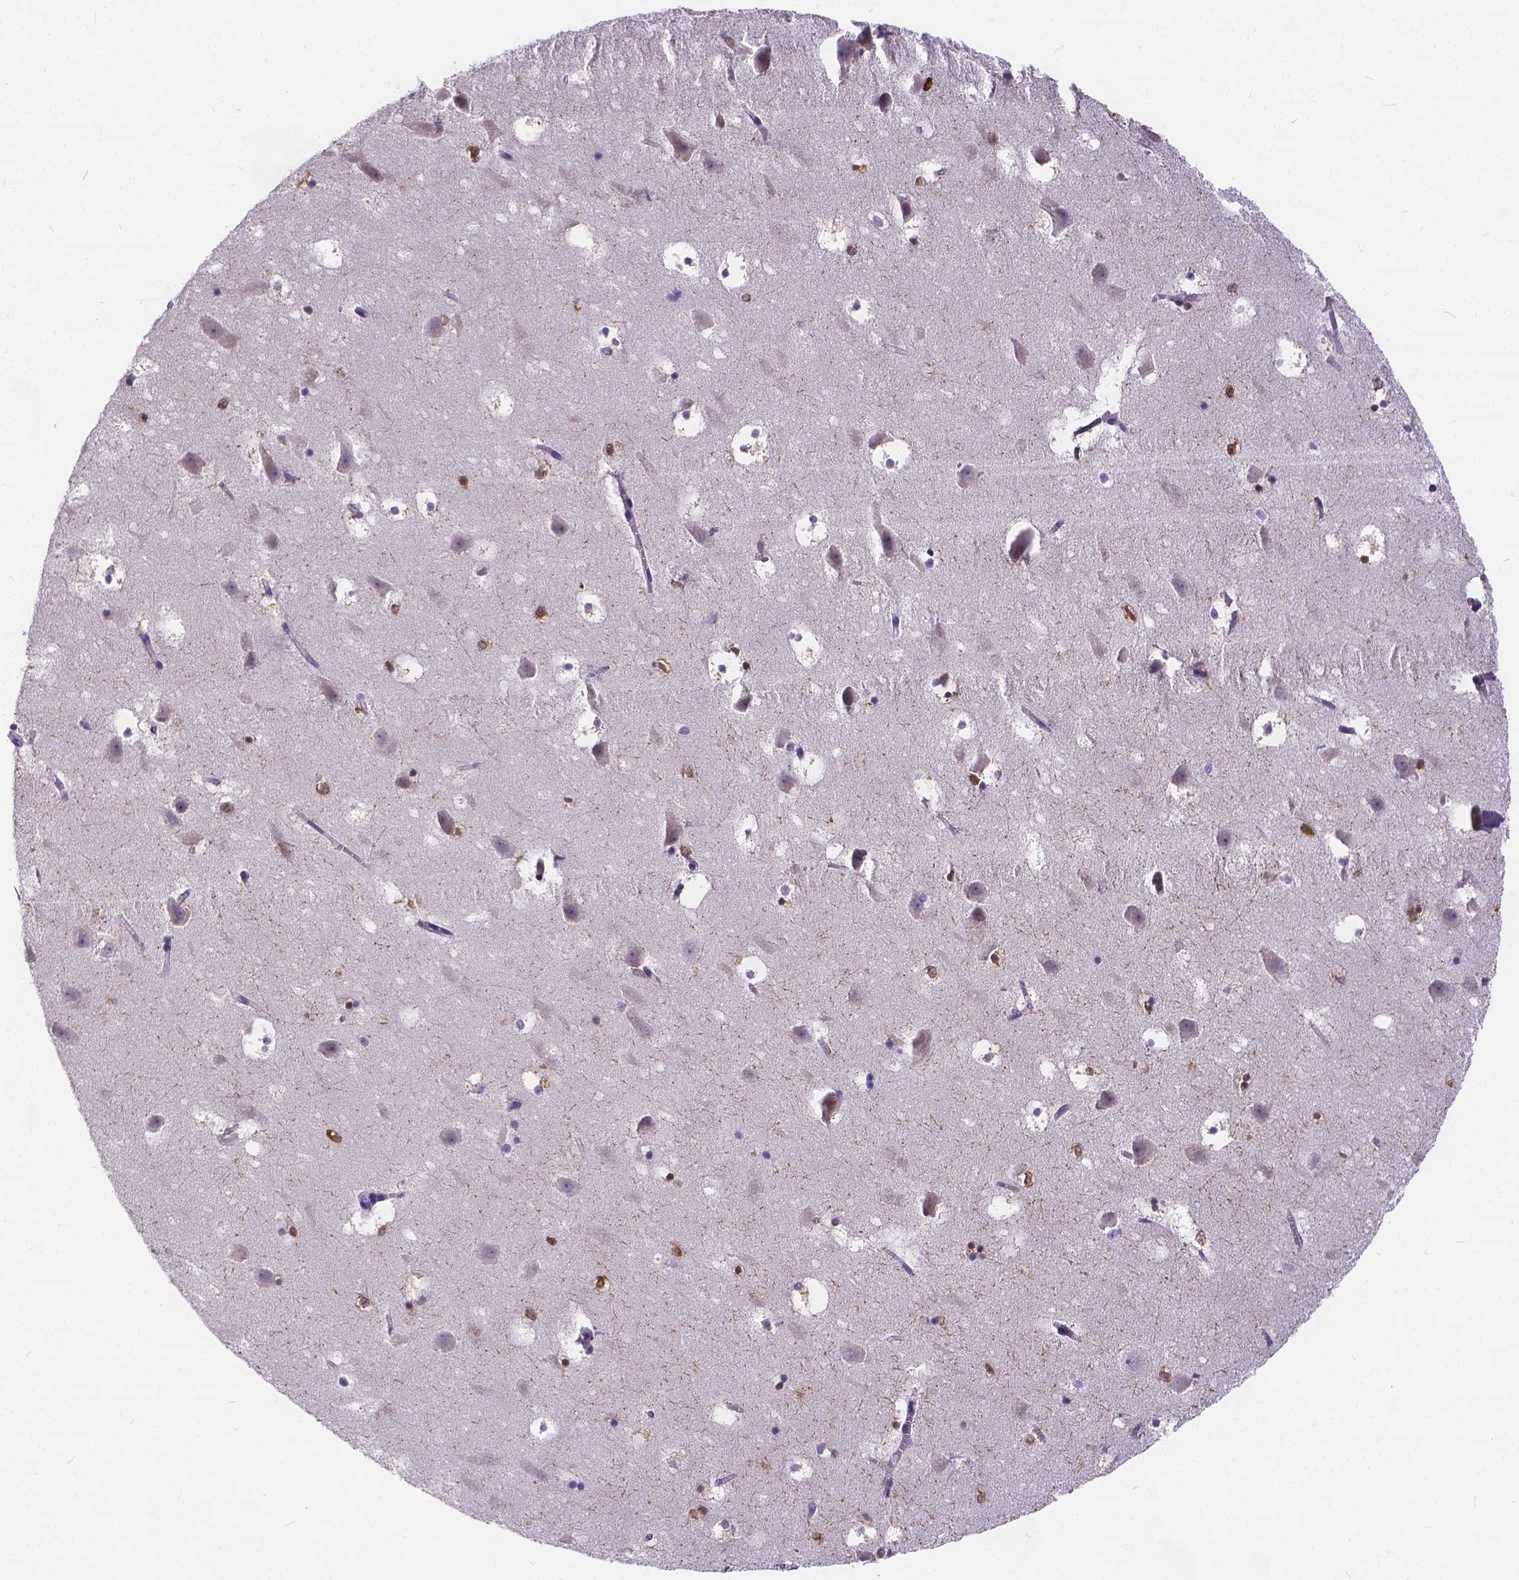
{"staining": {"intensity": "weak", "quantity": "<25%", "location": "nuclear"}, "tissue": "hippocampus", "cell_type": "Glial cells", "image_type": "normal", "snomed": [{"axis": "morphology", "description": "Normal tissue, NOS"}, {"axis": "topography", "description": "Hippocampus"}], "caption": "Immunohistochemistry (IHC) micrograph of unremarkable human hippocampus stained for a protein (brown), which displays no staining in glial cells.", "gene": "GLRB", "patient": {"sex": "male", "age": 58}}